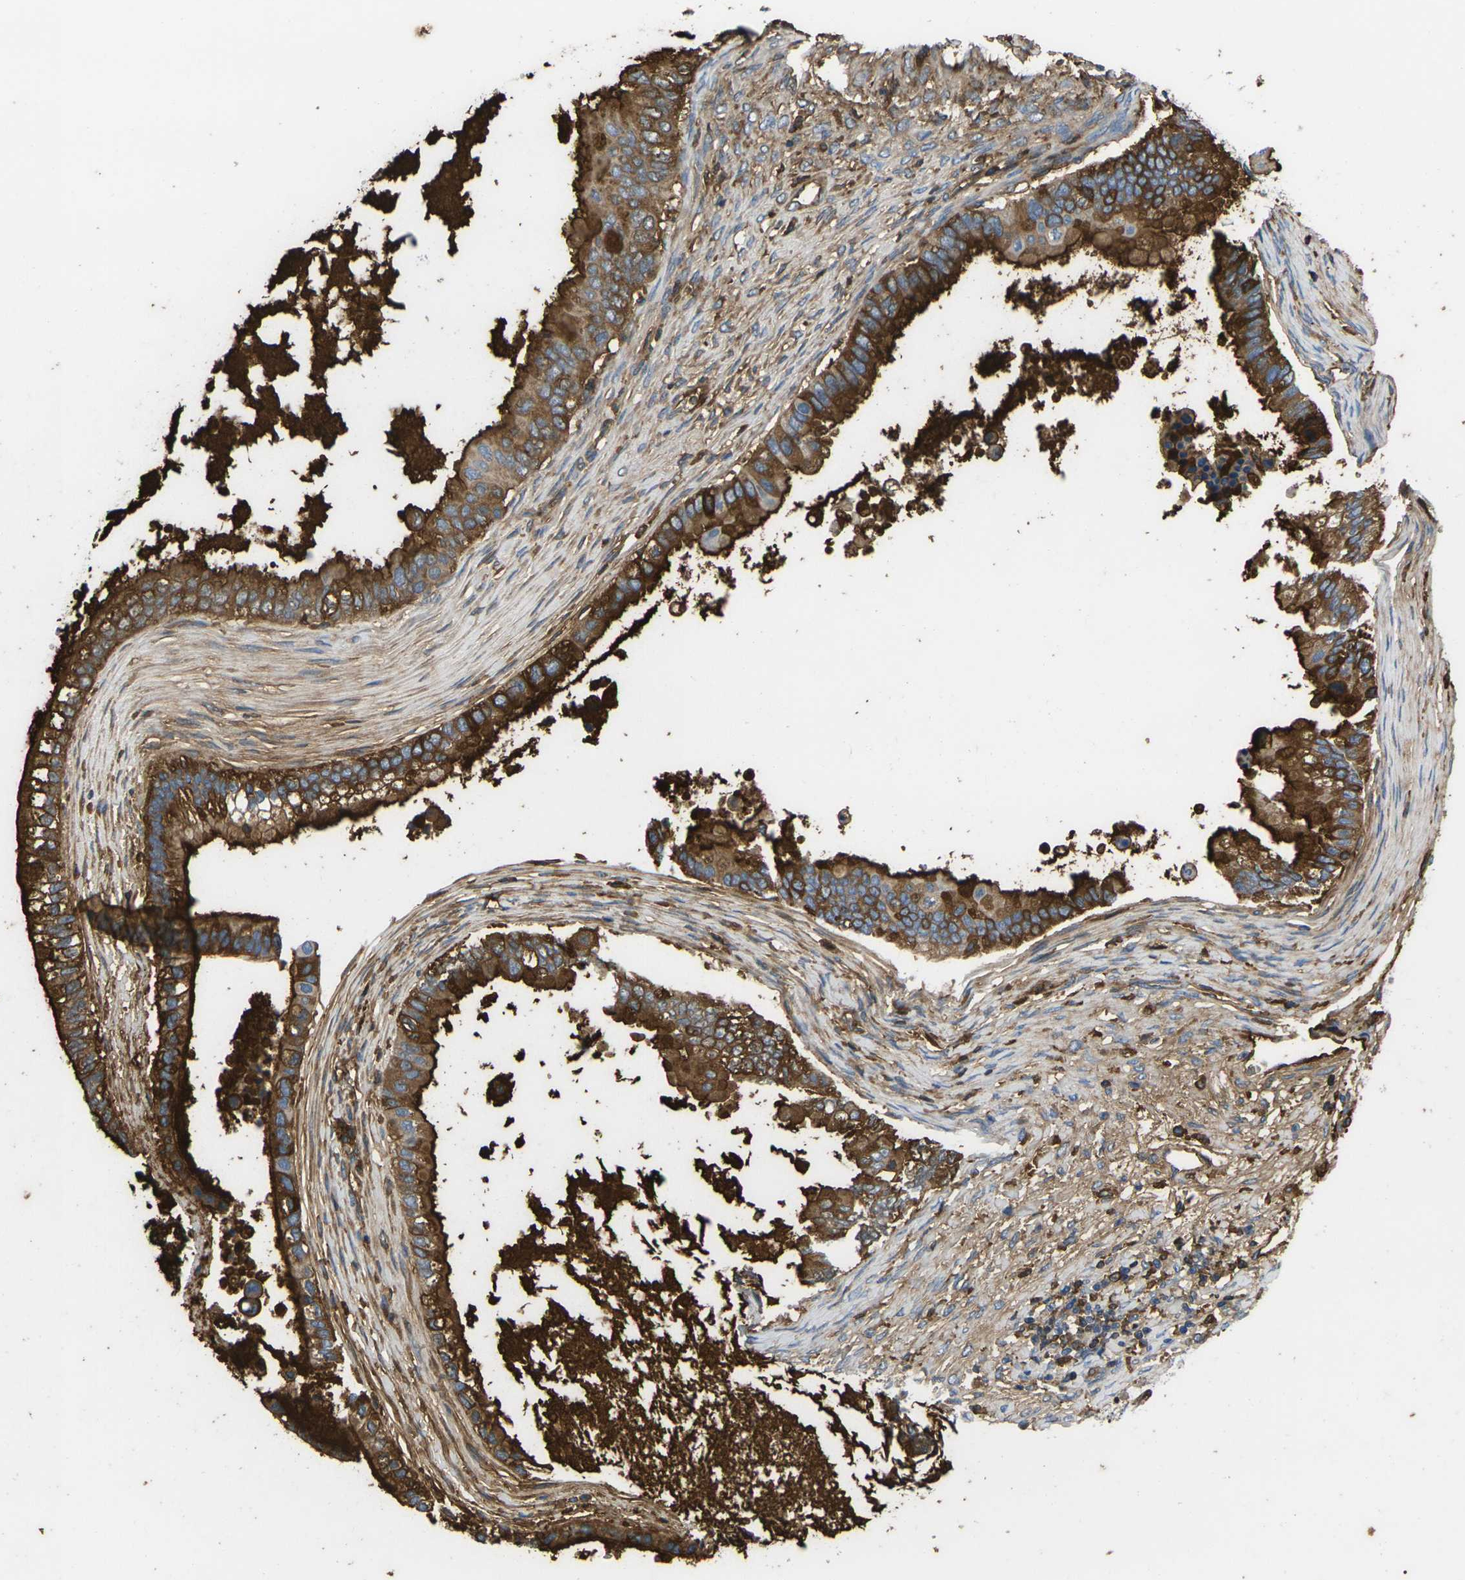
{"staining": {"intensity": "strong", "quantity": ">75%", "location": "cytoplasmic/membranous"}, "tissue": "ovarian cancer", "cell_type": "Tumor cells", "image_type": "cancer", "snomed": [{"axis": "morphology", "description": "Cystadenocarcinoma, mucinous, NOS"}, {"axis": "topography", "description": "Ovary"}], "caption": "Ovarian cancer (mucinous cystadenocarcinoma) stained for a protein reveals strong cytoplasmic/membranous positivity in tumor cells. (brown staining indicates protein expression, while blue staining denotes nuclei).", "gene": "GREM2", "patient": {"sex": "female", "age": 80}}